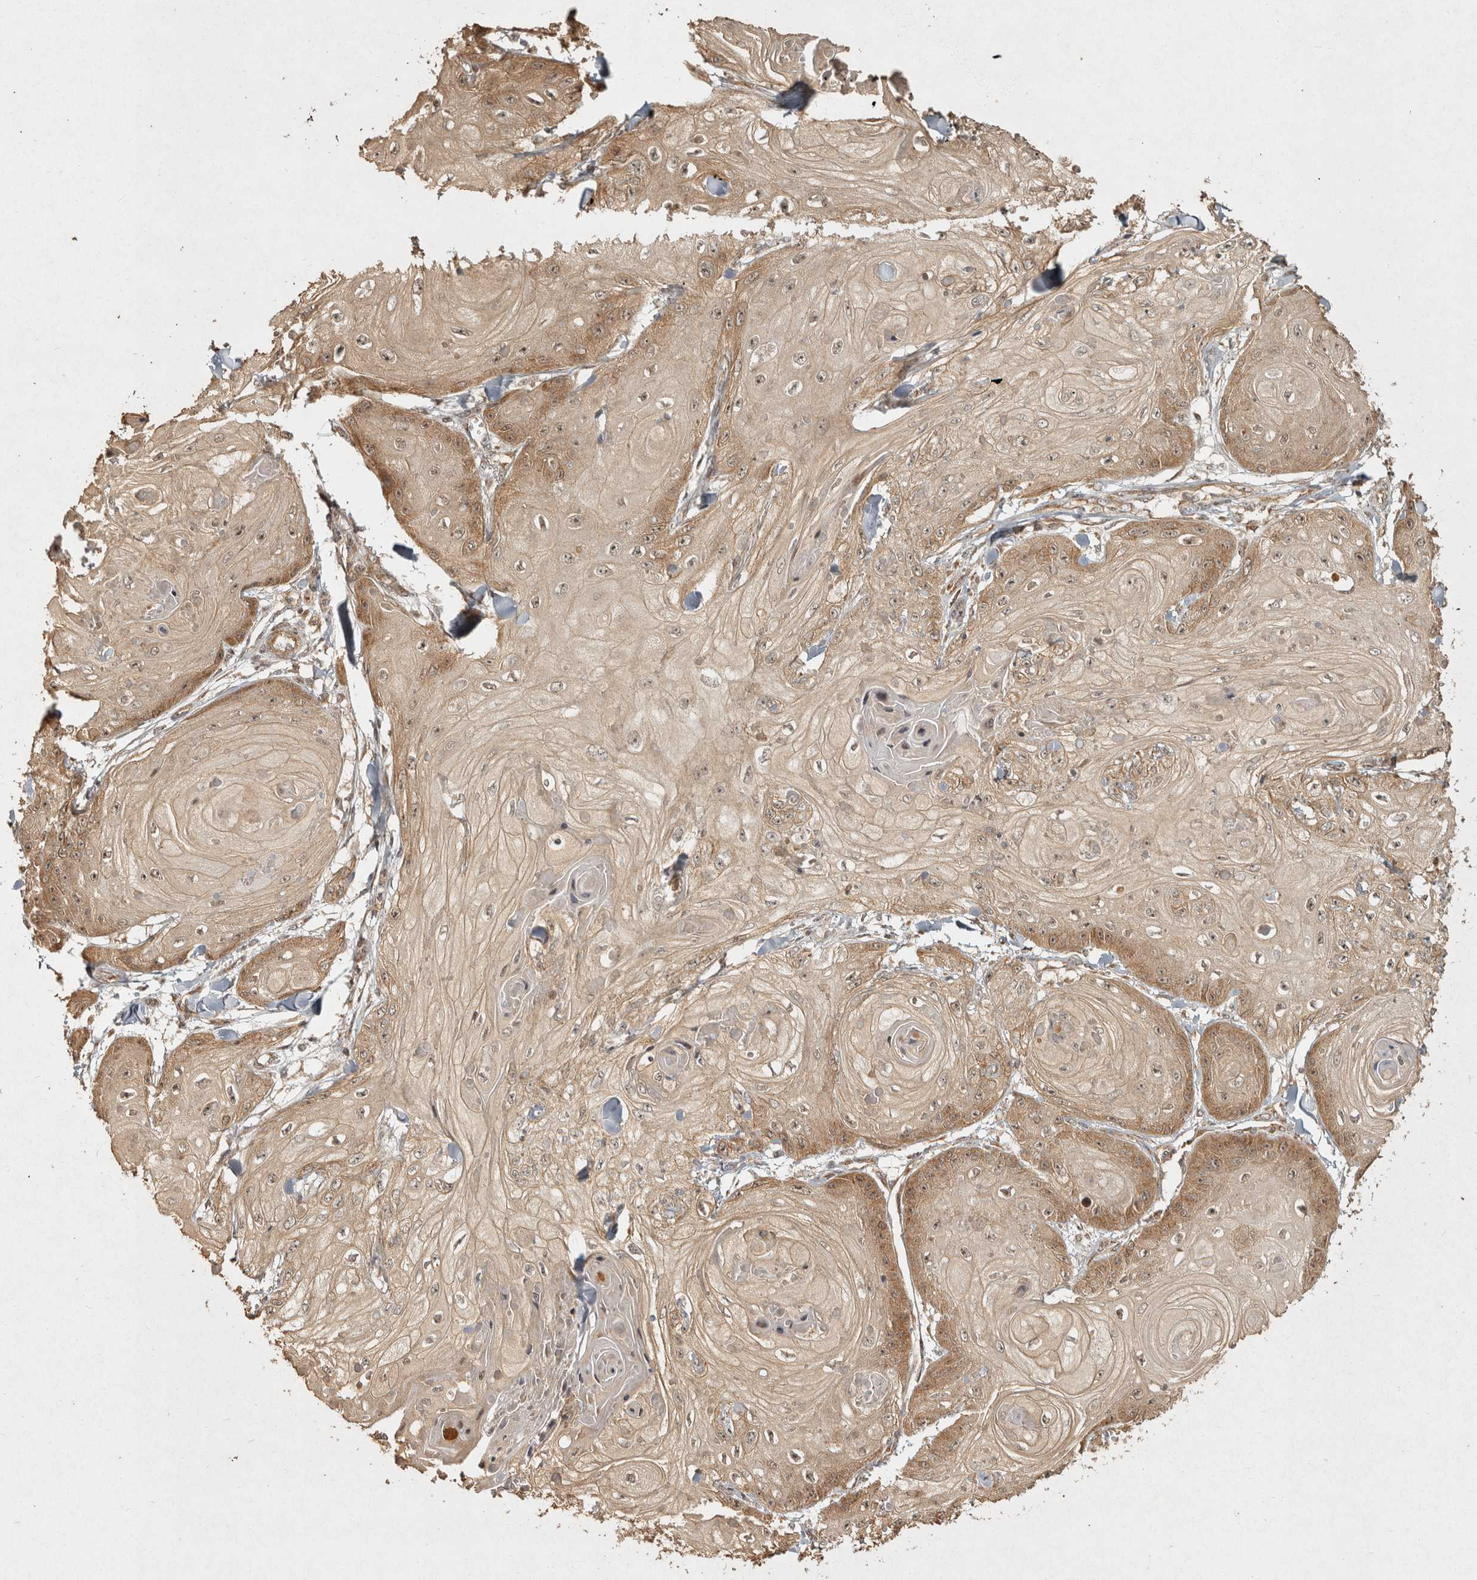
{"staining": {"intensity": "moderate", "quantity": ">75%", "location": "cytoplasmic/membranous"}, "tissue": "skin cancer", "cell_type": "Tumor cells", "image_type": "cancer", "snomed": [{"axis": "morphology", "description": "Squamous cell carcinoma, NOS"}, {"axis": "topography", "description": "Skin"}], "caption": "An image of squamous cell carcinoma (skin) stained for a protein displays moderate cytoplasmic/membranous brown staining in tumor cells.", "gene": "CAMSAP2", "patient": {"sex": "male", "age": 74}}